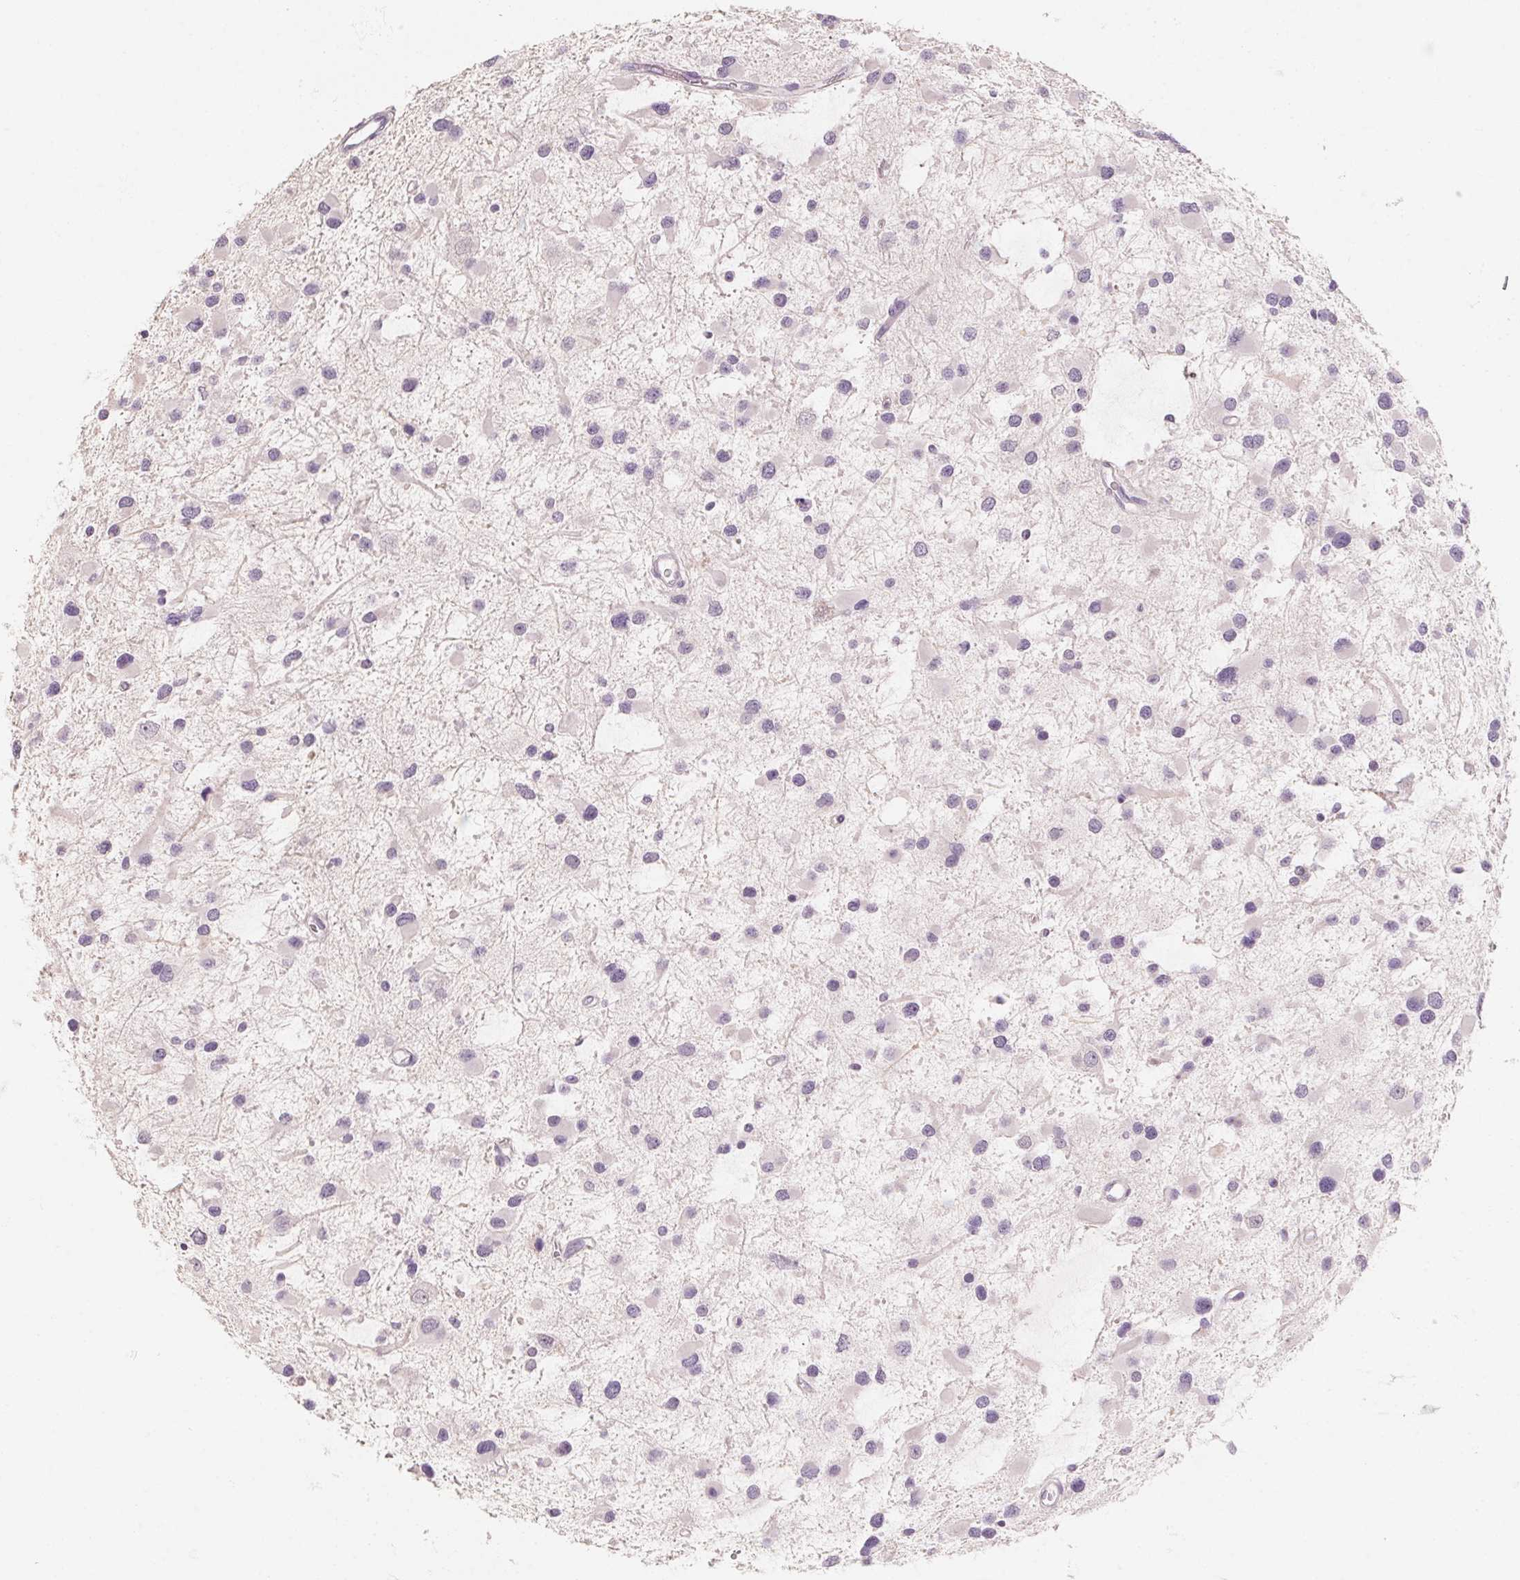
{"staining": {"intensity": "negative", "quantity": "none", "location": "none"}, "tissue": "glioma", "cell_type": "Tumor cells", "image_type": "cancer", "snomed": [{"axis": "morphology", "description": "Glioma, malignant, Low grade"}, {"axis": "topography", "description": "Brain"}], "caption": "An immunohistochemistry histopathology image of glioma is shown. There is no staining in tumor cells of glioma.", "gene": "CAPZA3", "patient": {"sex": "female", "age": 32}}